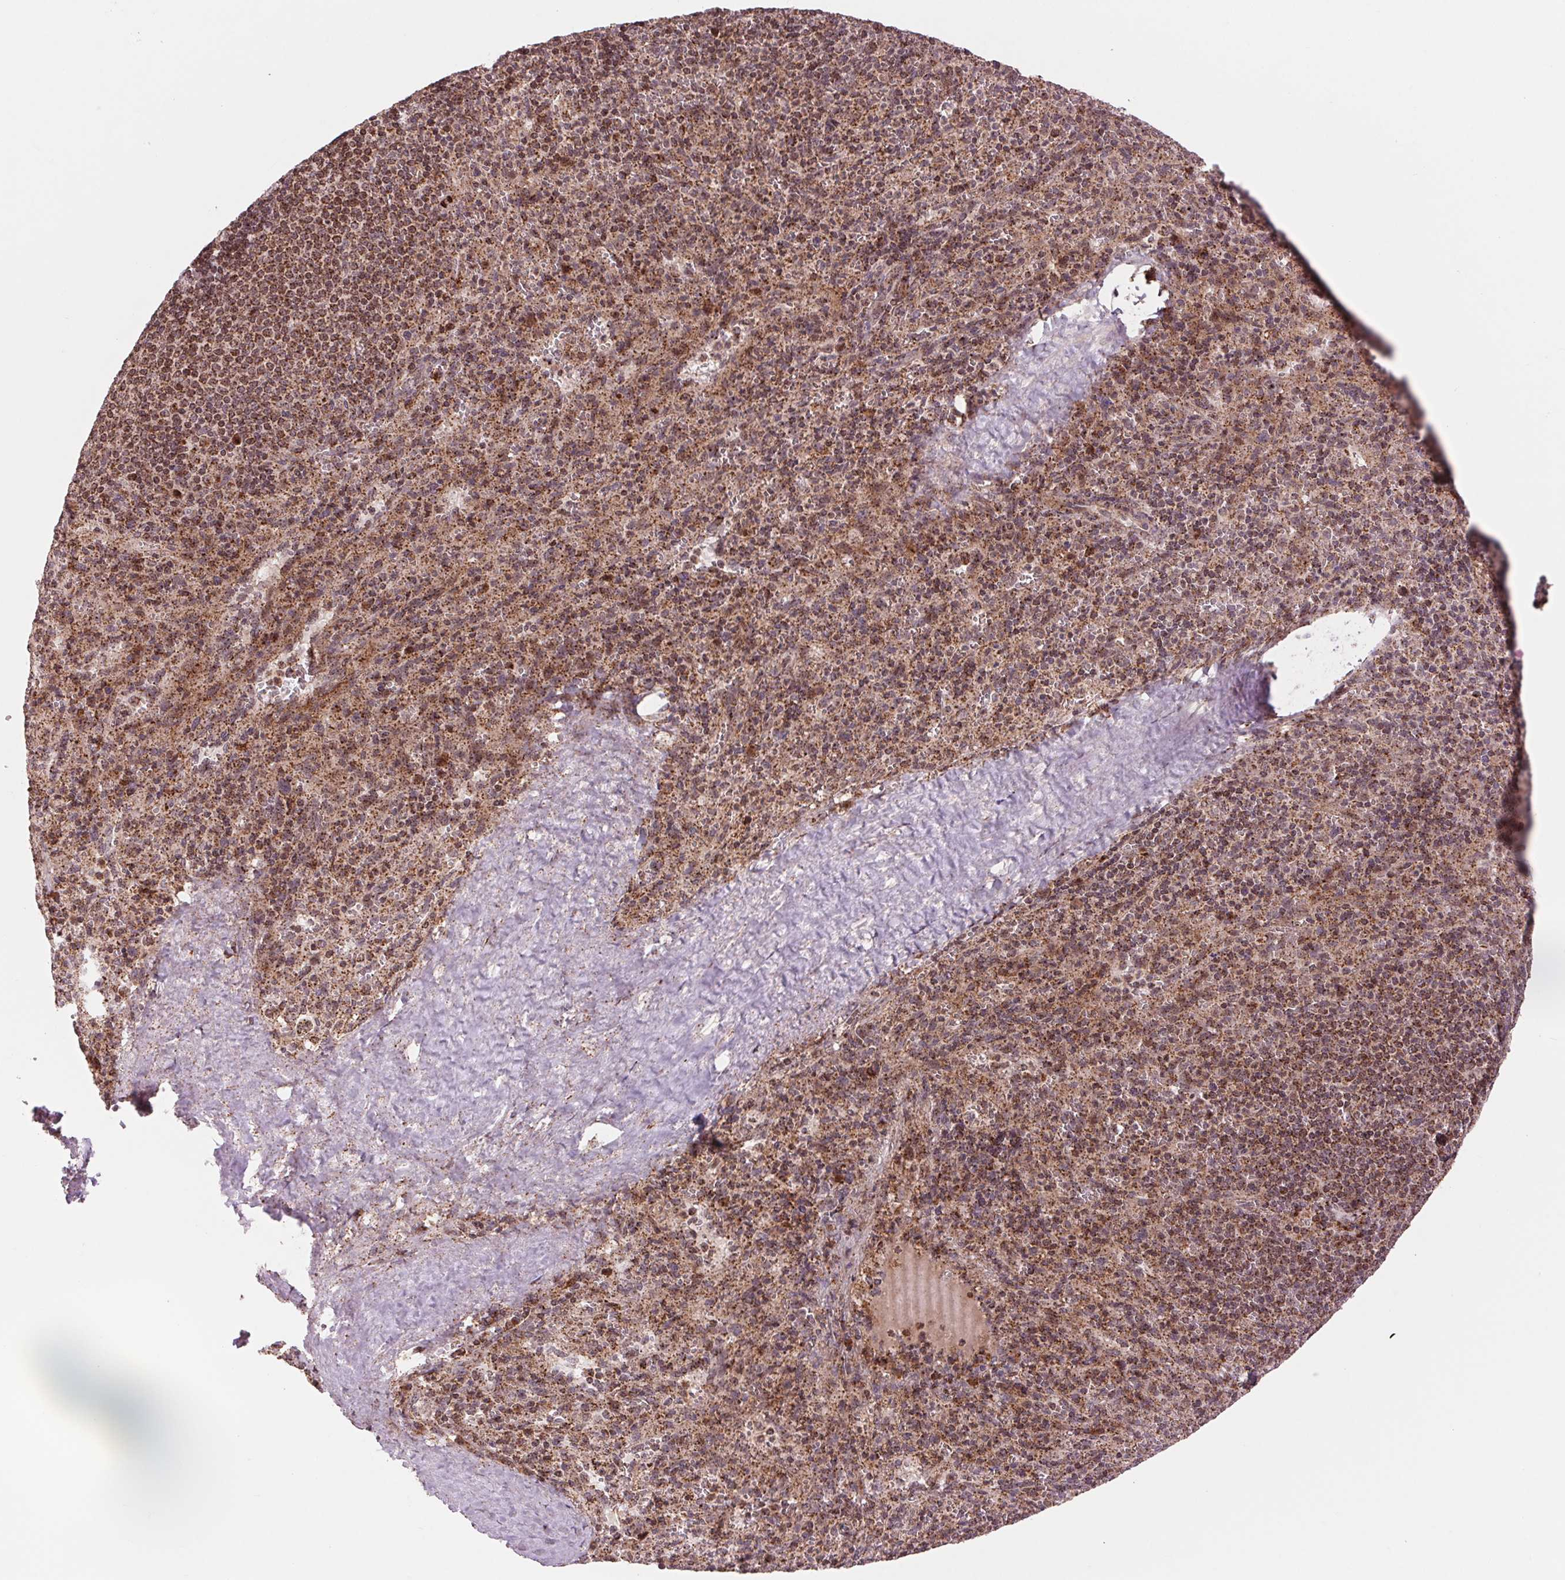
{"staining": {"intensity": "moderate", "quantity": "25%-75%", "location": "cytoplasmic/membranous"}, "tissue": "spleen", "cell_type": "Cells in red pulp", "image_type": "normal", "snomed": [{"axis": "morphology", "description": "Normal tissue, NOS"}, {"axis": "topography", "description": "Spleen"}], "caption": "There is medium levels of moderate cytoplasmic/membranous positivity in cells in red pulp of benign spleen, as demonstrated by immunohistochemical staining (brown color).", "gene": "CHMP4B", "patient": {"sex": "male", "age": 57}}